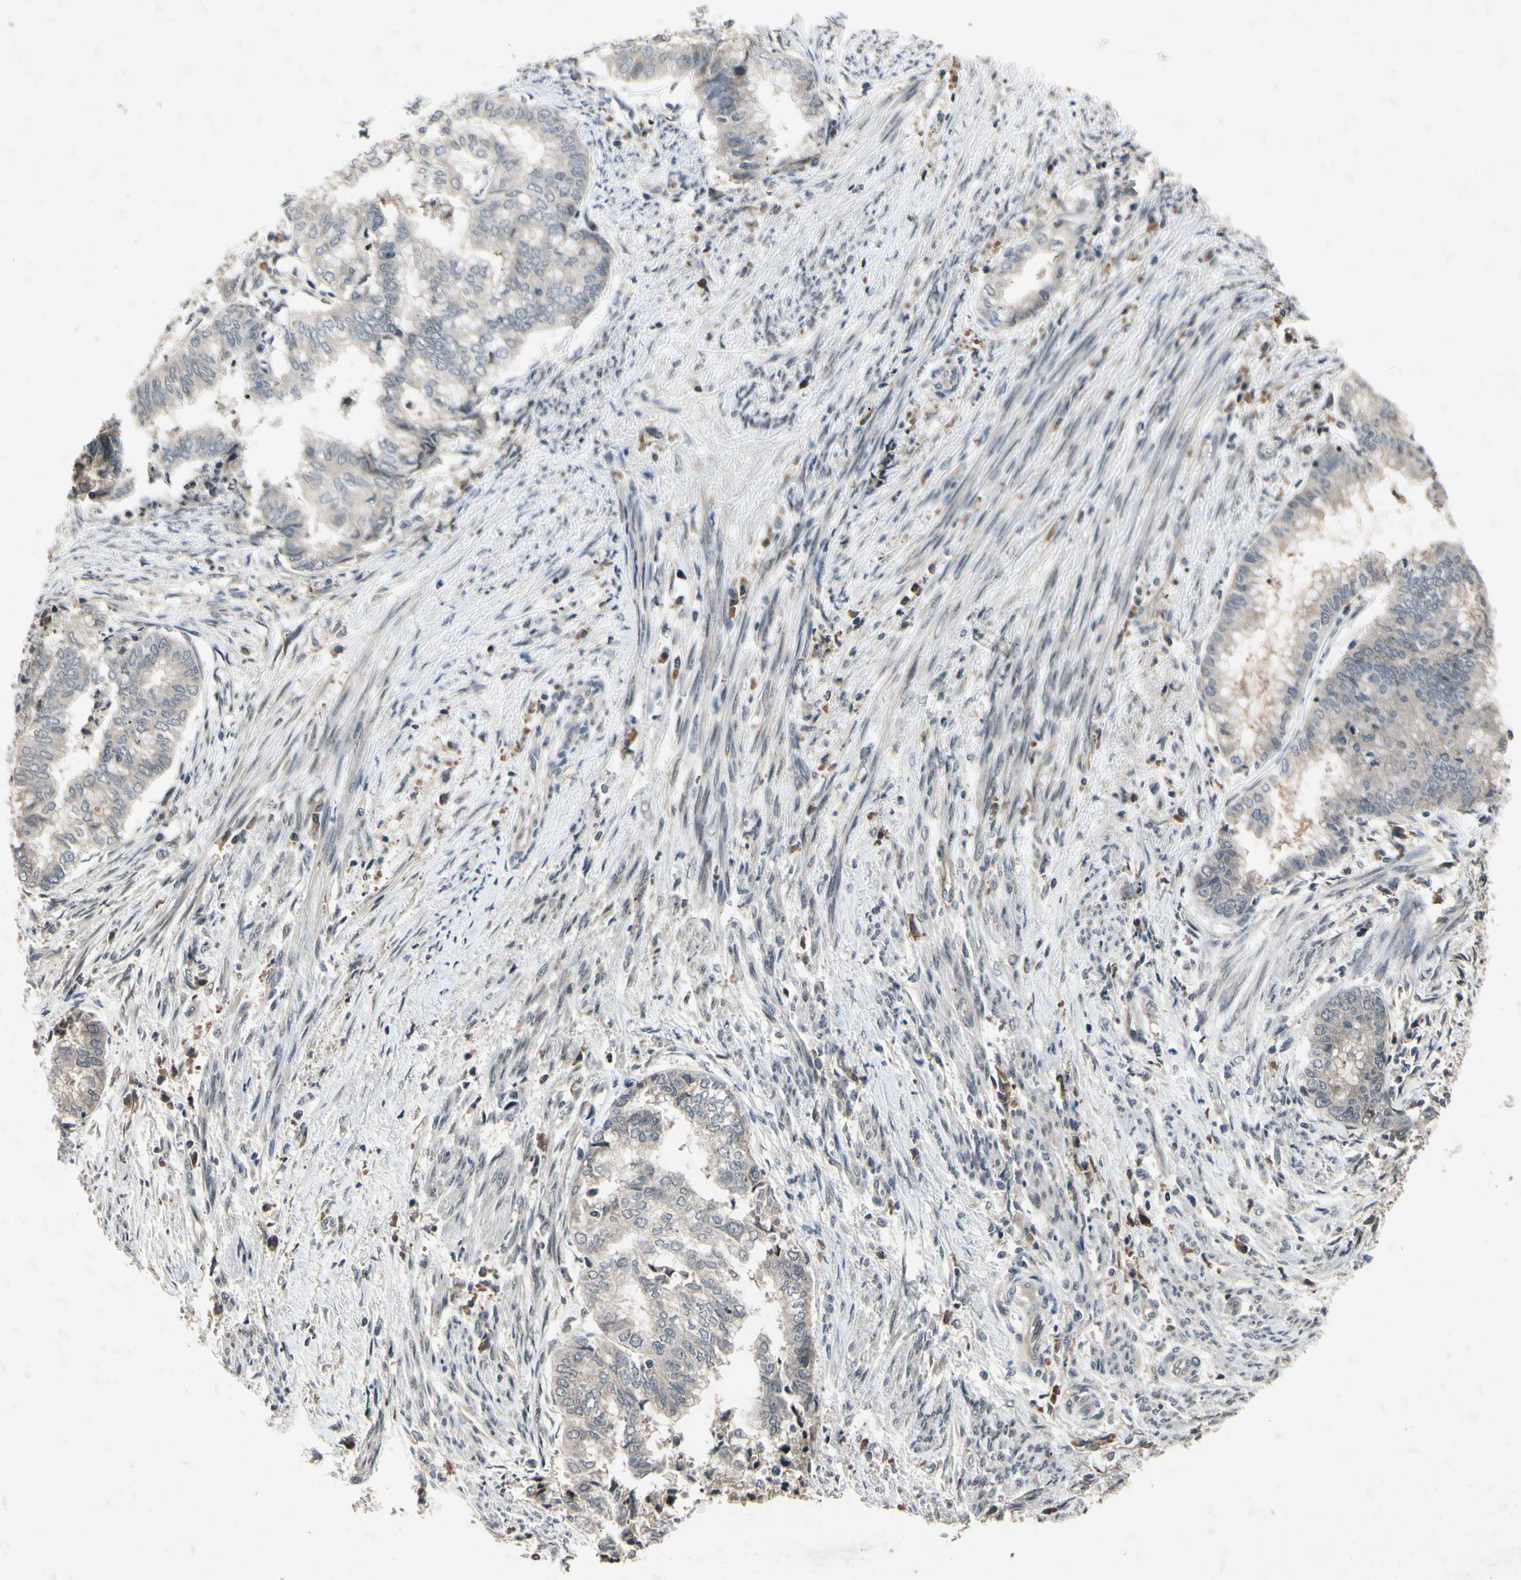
{"staining": {"intensity": "weak", "quantity": "25%-75%", "location": "cytoplasmic/membranous"}, "tissue": "endometrial cancer", "cell_type": "Tumor cells", "image_type": "cancer", "snomed": [{"axis": "morphology", "description": "Necrosis, NOS"}, {"axis": "morphology", "description": "Adenocarcinoma, NOS"}, {"axis": "topography", "description": "Endometrium"}], "caption": "Brown immunohistochemical staining in human endometrial cancer shows weak cytoplasmic/membranous expression in approximately 25%-75% of tumor cells. (IHC, brightfield microscopy, high magnification).", "gene": "DPY19L3", "patient": {"sex": "female", "age": 79}}